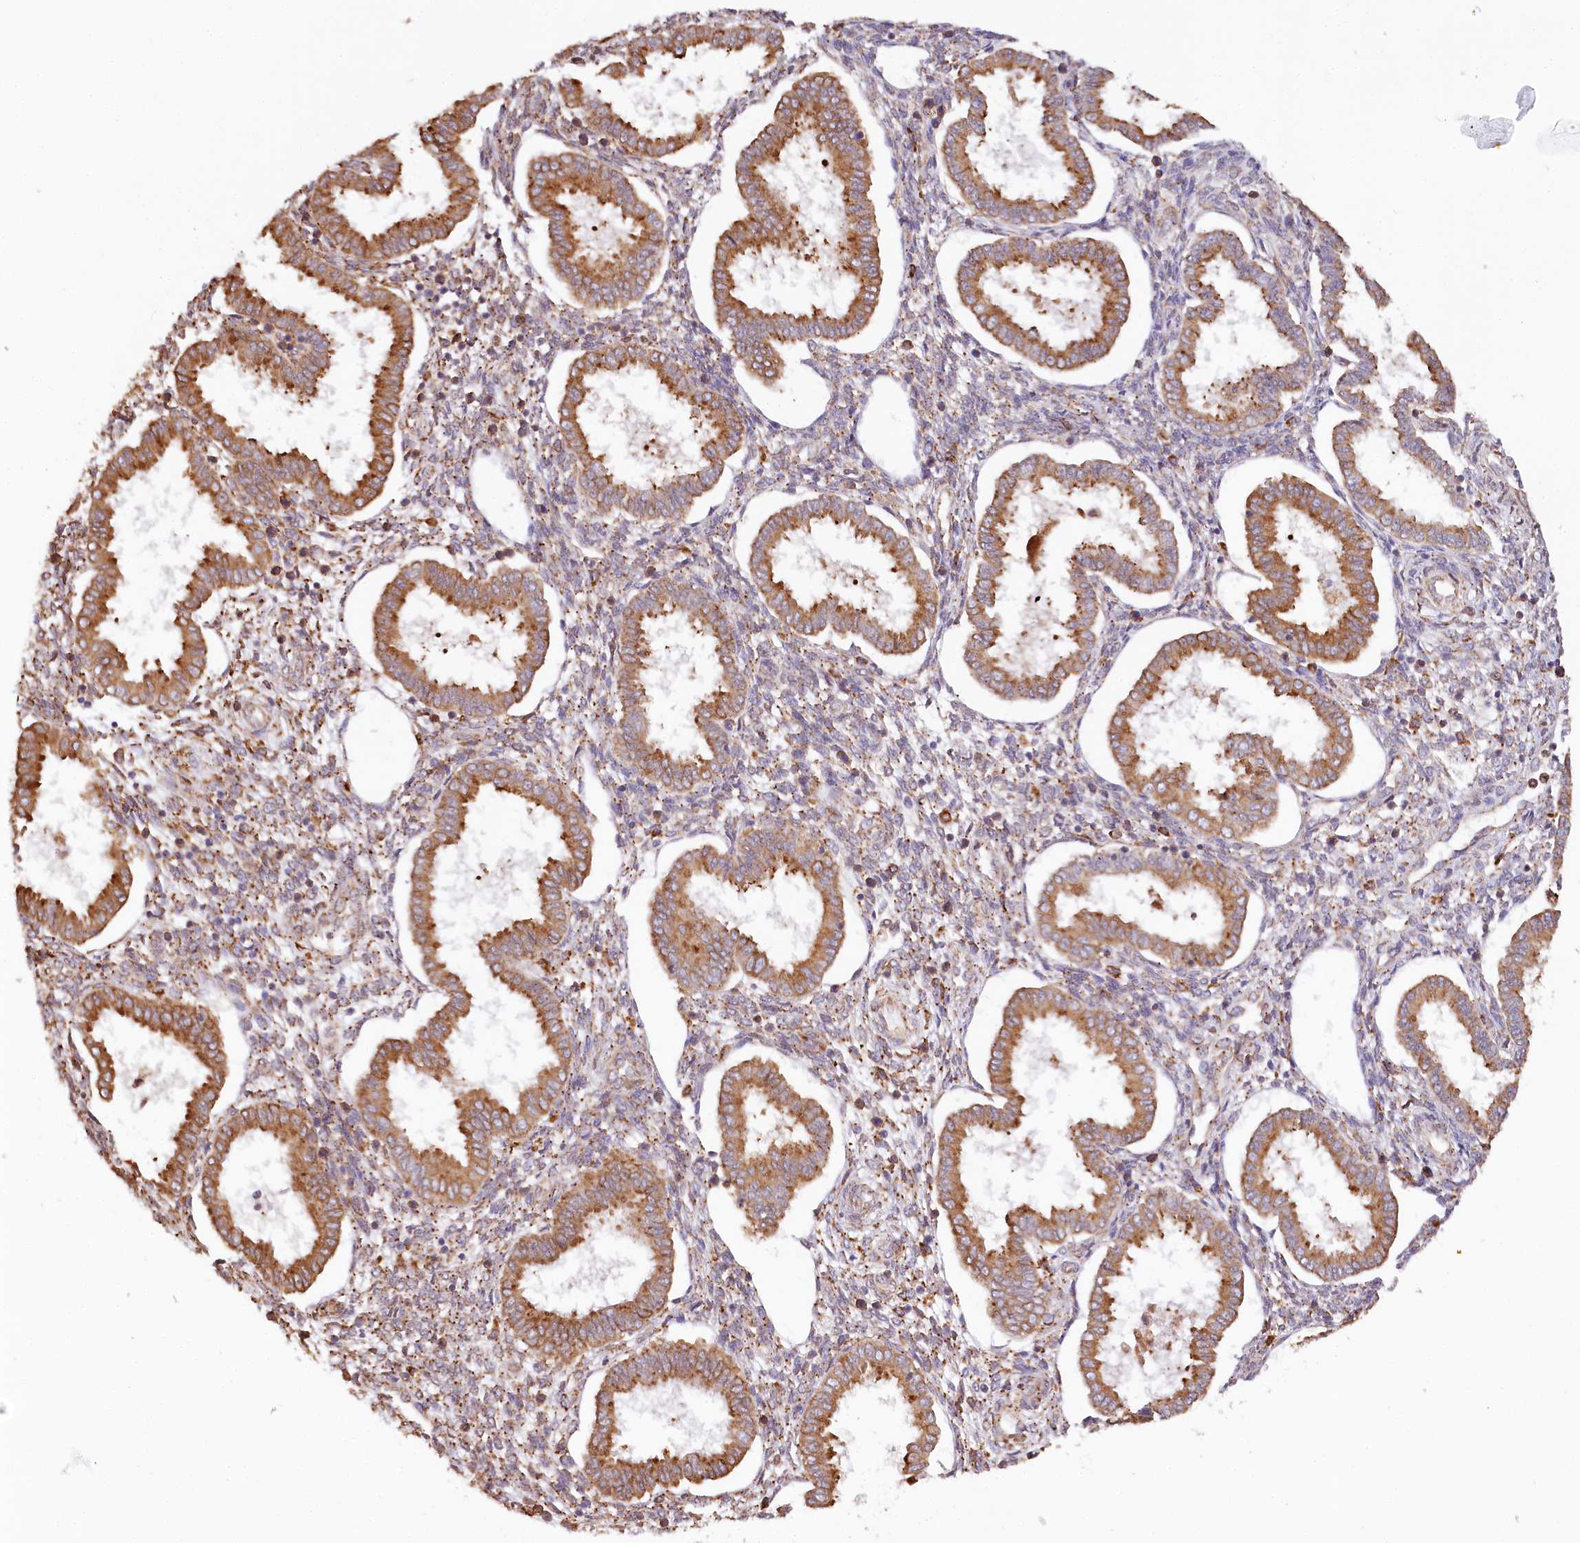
{"staining": {"intensity": "strong", "quantity": "<25%", "location": "cytoplasmic/membranous"}, "tissue": "endometrium", "cell_type": "Cells in endometrial stroma", "image_type": "normal", "snomed": [{"axis": "morphology", "description": "Normal tissue, NOS"}, {"axis": "topography", "description": "Endometrium"}], "caption": "IHC of normal human endometrium exhibits medium levels of strong cytoplasmic/membranous expression in approximately <25% of cells in endometrial stroma.", "gene": "VEGFA", "patient": {"sex": "female", "age": 24}}